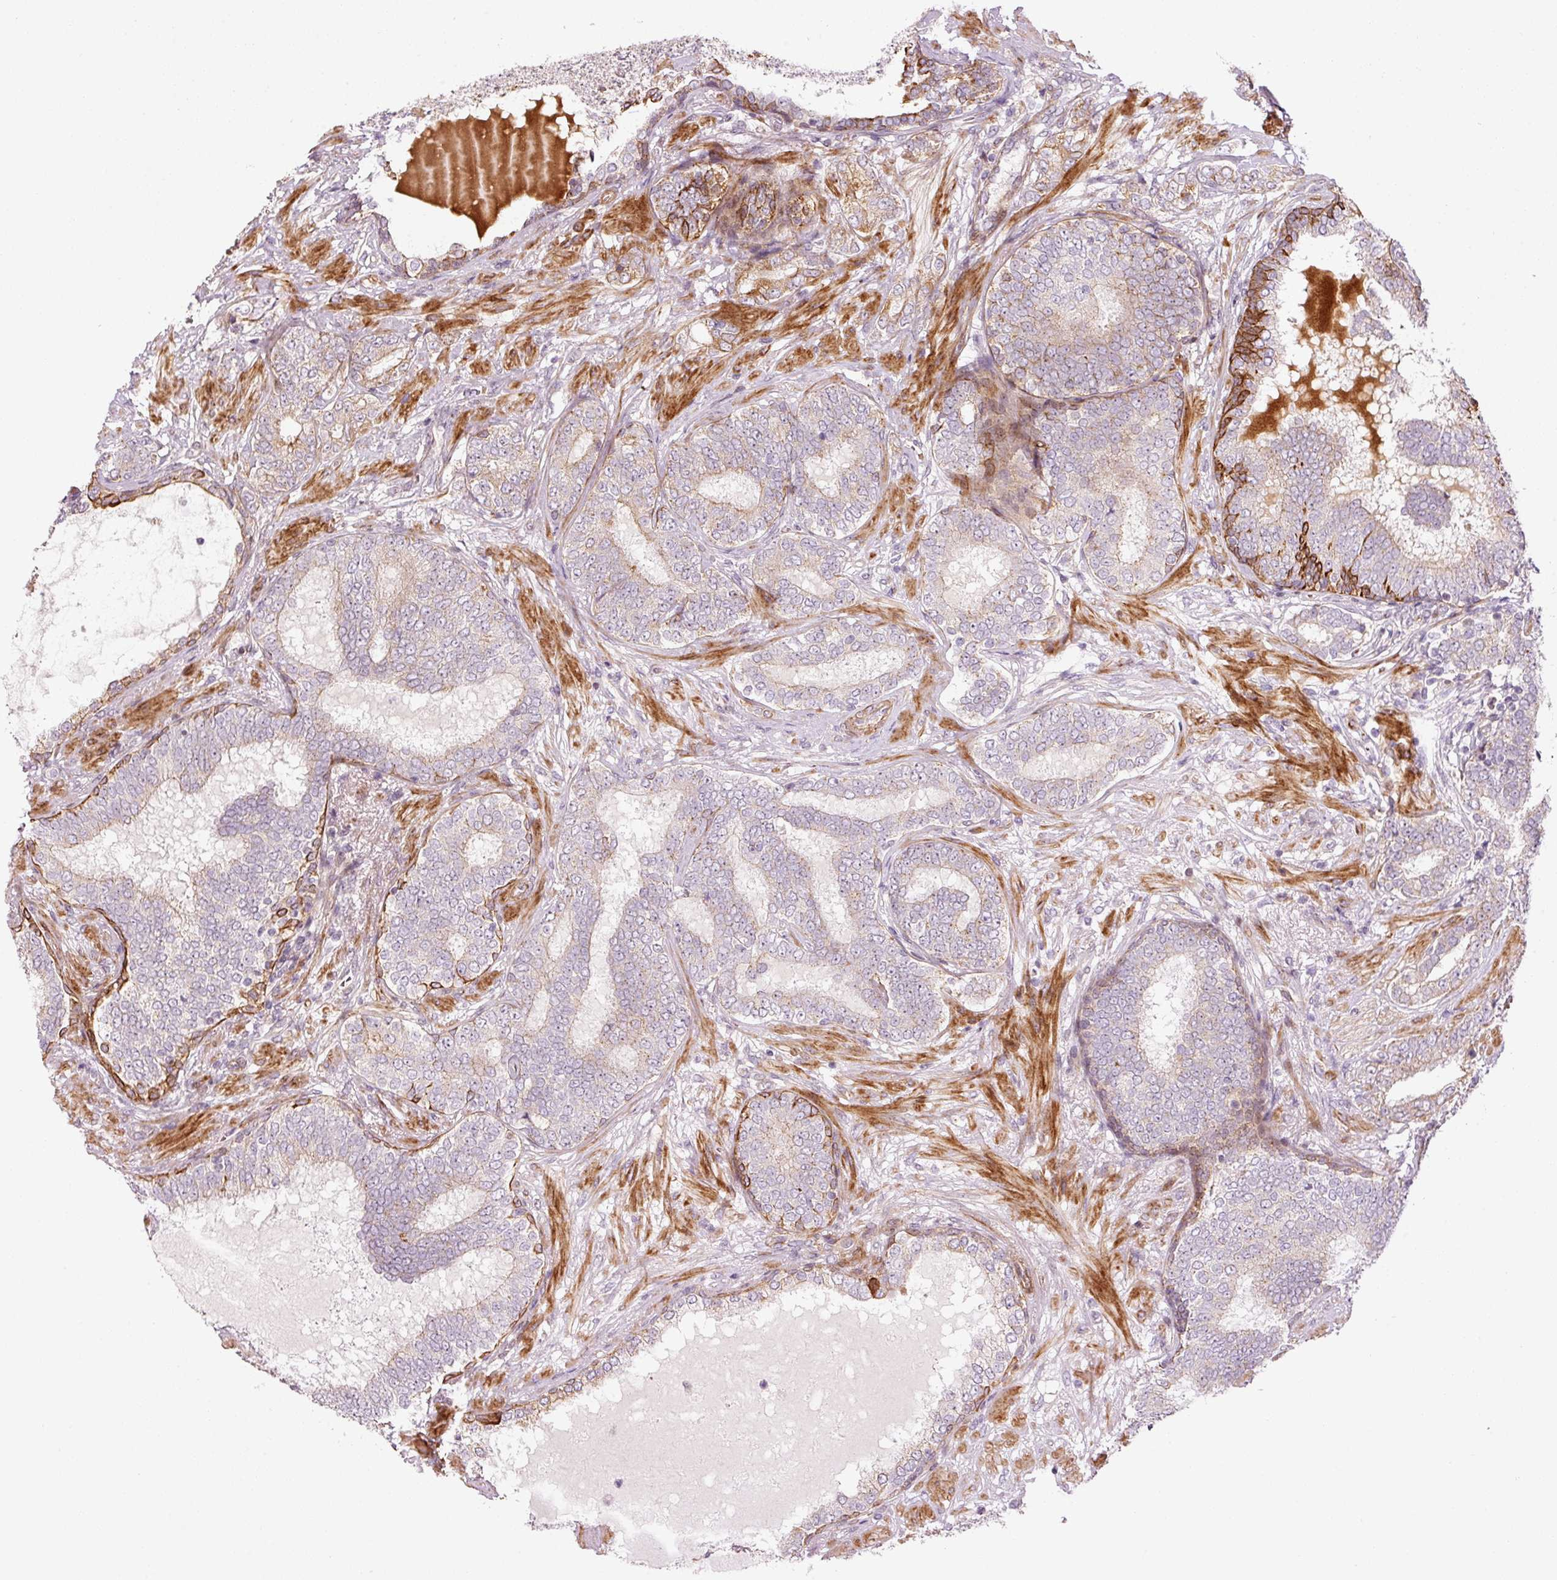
{"staining": {"intensity": "negative", "quantity": "none", "location": "none"}, "tissue": "prostate cancer", "cell_type": "Tumor cells", "image_type": "cancer", "snomed": [{"axis": "morphology", "description": "Adenocarcinoma, High grade"}, {"axis": "topography", "description": "Prostate"}], "caption": "The IHC image has no significant expression in tumor cells of high-grade adenocarcinoma (prostate) tissue.", "gene": "ANKRD20A1", "patient": {"sex": "male", "age": 72}}